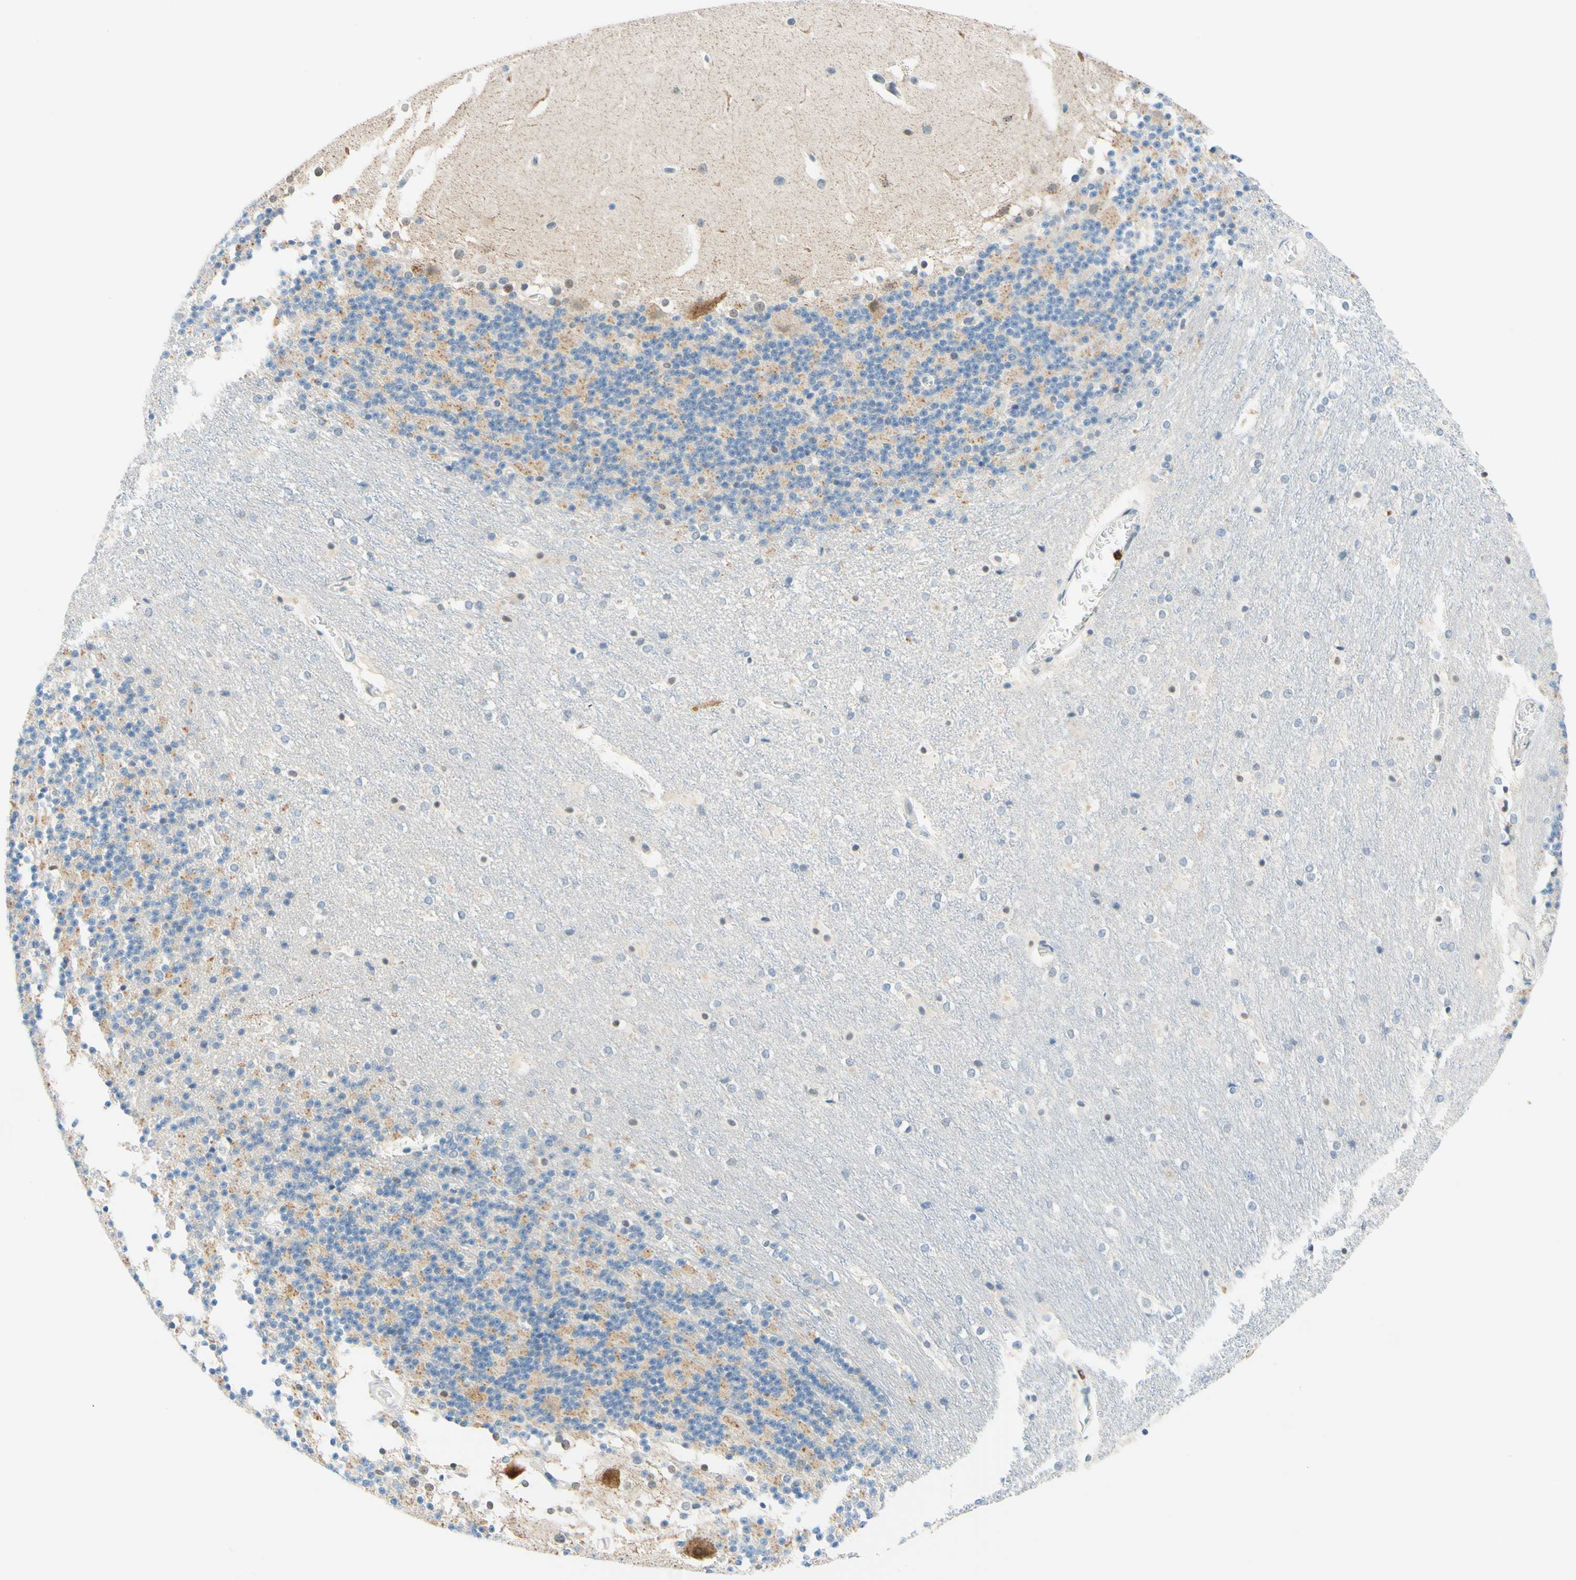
{"staining": {"intensity": "negative", "quantity": "none", "location": "none"}, "tissue": "cerebellum", "cell_type": "Cells in granular layer", "image_type": "normal", "snomed": [{"axis": "morphology", "description": "Normal tissue, NOS"}, {"axis": "topography", "description": "Cerebellum"}], "caption": "A photomicrograph of human cerebellum is negative for staining in cells in granular layer. The staining was performed using DAB to visualize the protein expression in brown, while the nuclei were stained in blue with hematoxylin (Magnification: 20x).", "gene": "TREM2", "patient": {"sex": "female", "age": 19}}